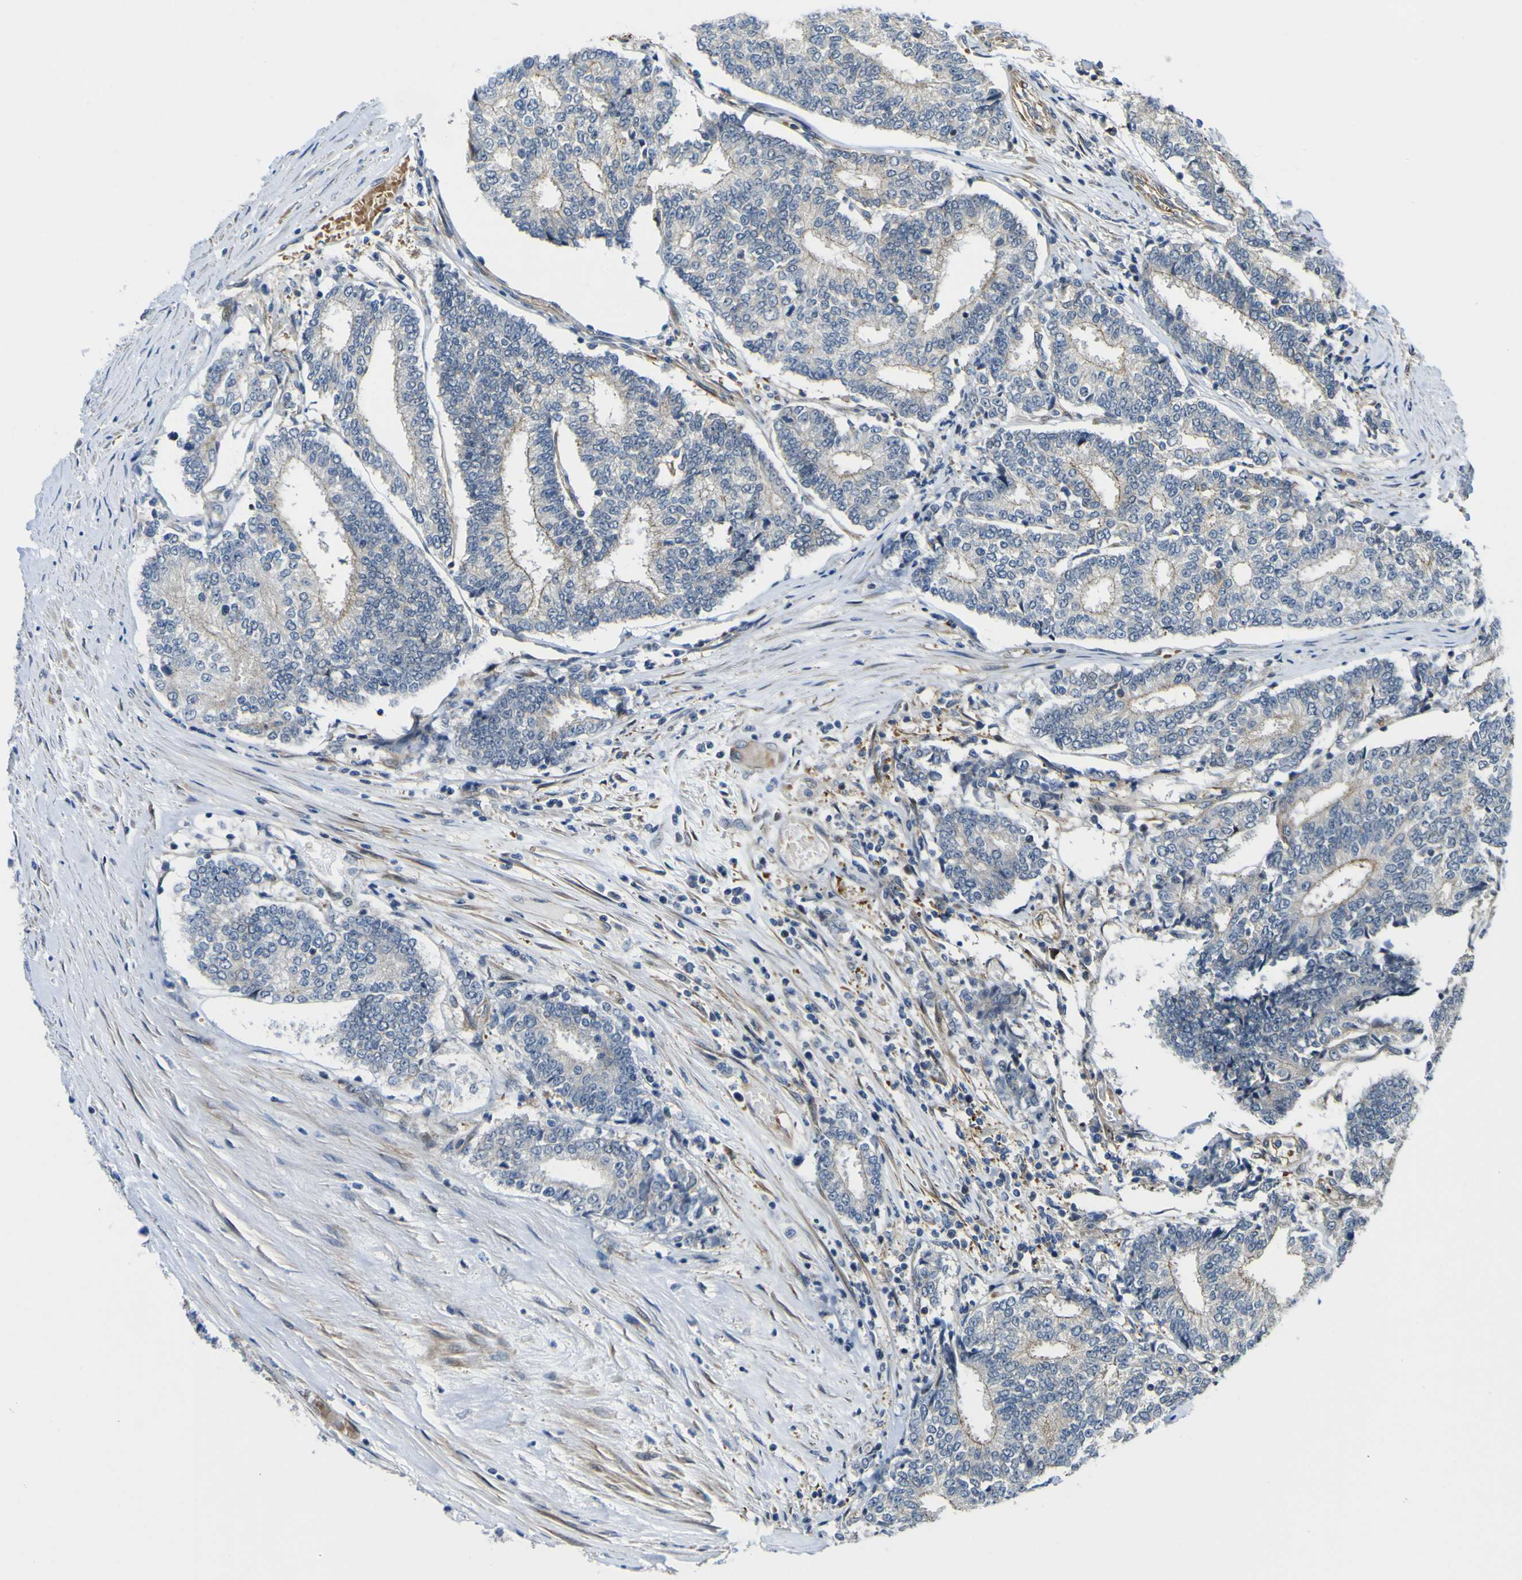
{"staining": {"intensity": "weak", "quantity": "<25%", "location": "cytoplasmic/membranous"}, "tissue": "prostate cancer", "cell_type": "Tumor cells", "image_type": "cancer", "snomed": [{"axis": "morphology", "description": "Normal tissue, NOS"}, {"axis": "morphology", "description": "Adenocarcinoma, High grade"}, {"axis": "topography", "description": "Prostate"}, {"axis": "topography", "description": "Seminal veicle"}], "caption": "Immunohistochemistry (IHC) micrograph of neoplastic tissue: adenocarcinoma (high-grade) (prostate) stained with DAB displays no significant protein staining in tumor cells. (DAB (3,3'-diaminobenzidine) immunohistochemistry, high magnification).", "gene": "KDM7A", "patient": {"sex": "male", "age": 55}}